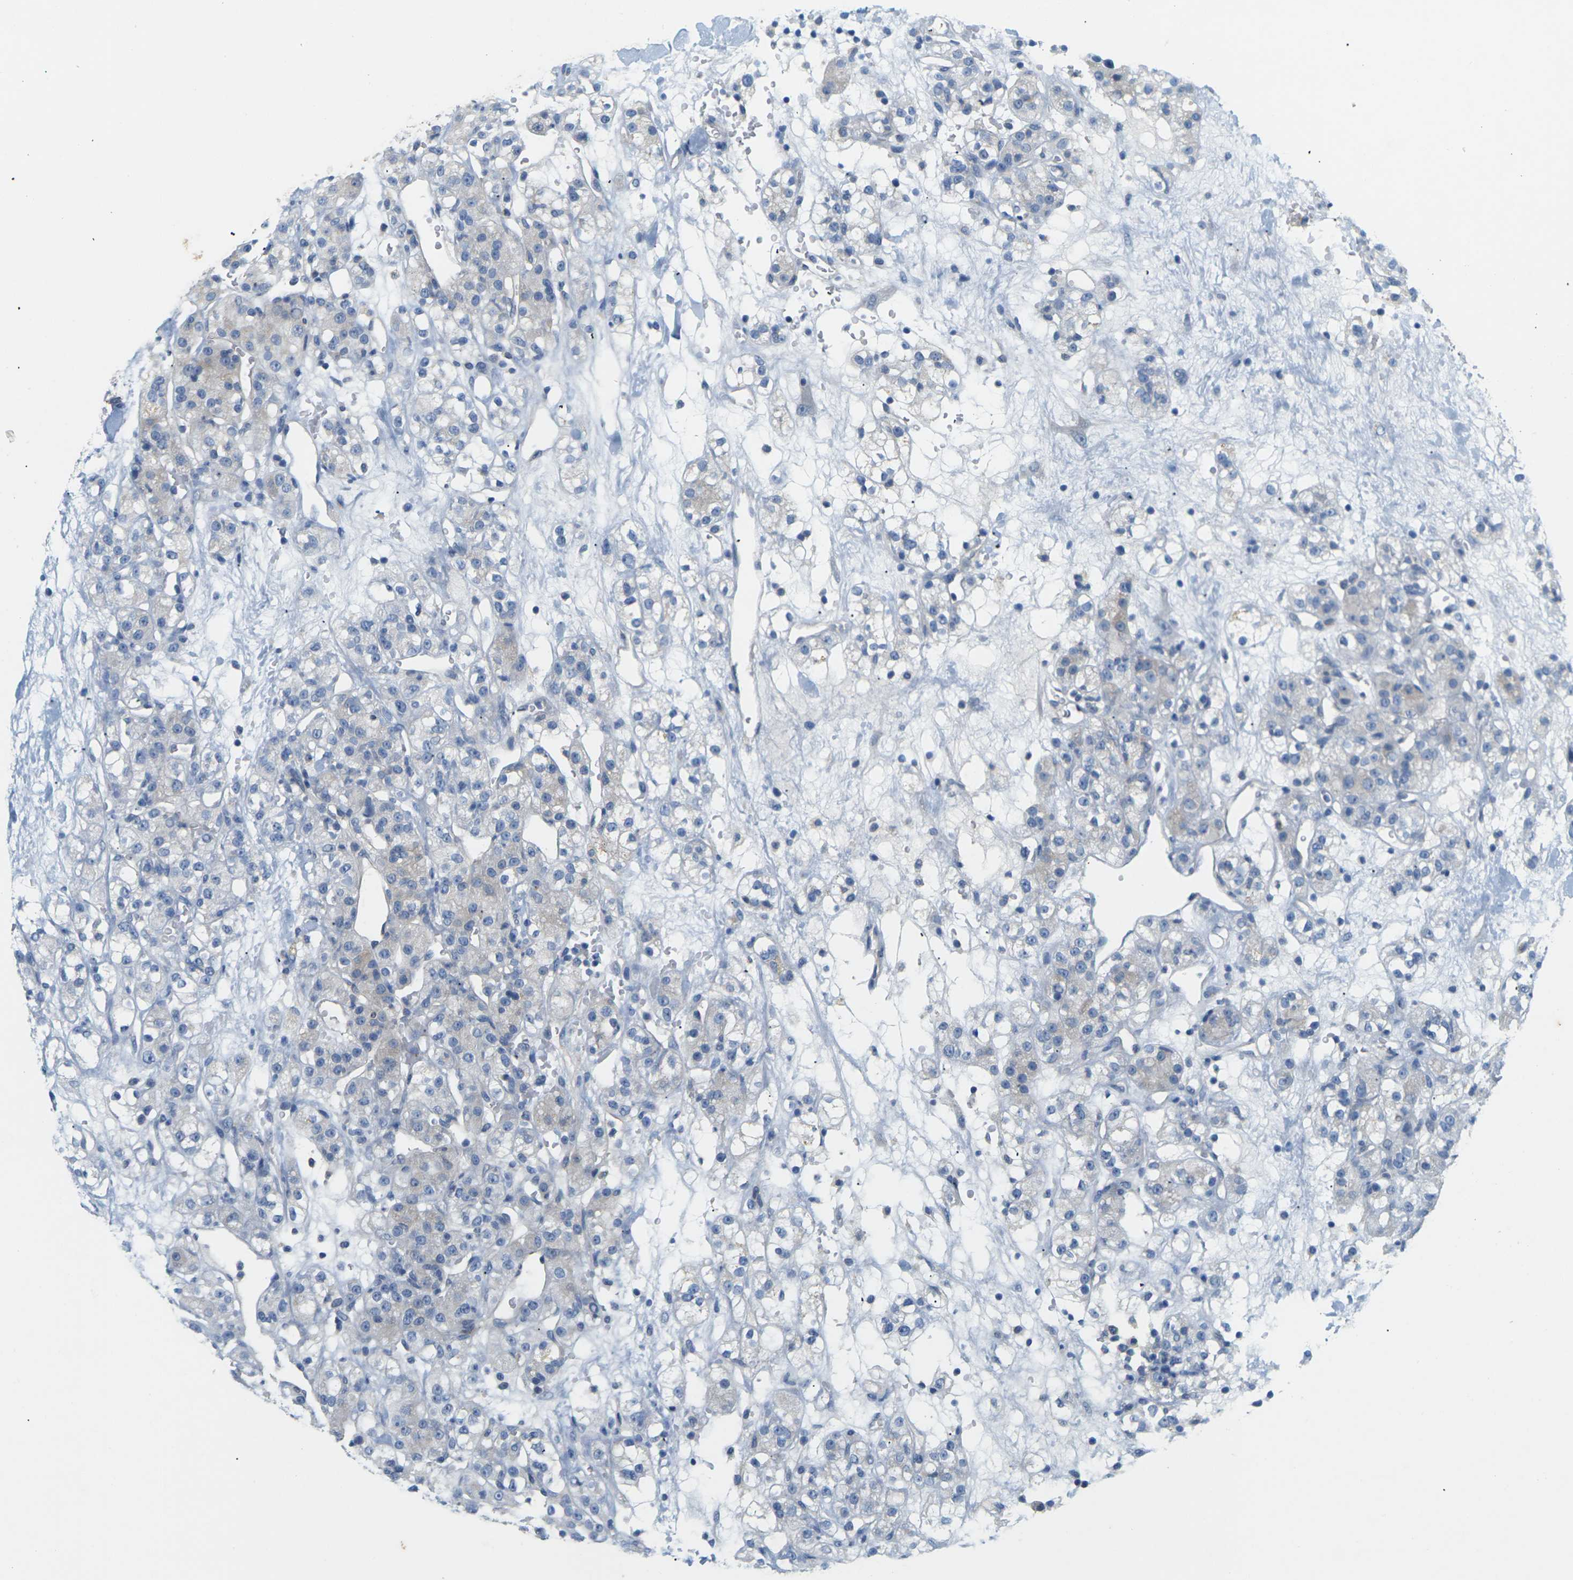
{"staining": {"intensity": "negative", "quantity": "none", "location": "none"}, "tissue": "renal cancer", "cell_type": "Tumor cells", "image_type": "cancer", "snomed": [{"axis": "morphology", "description": "Normal tissue, NOS"}, {"axis": "morphology", "description": "Adenocarcinoma, NOS"}, {"axis": "topography", "description": "Kidney"}], "caption": "DAB (3,3'-diaminobenzidine) immunohistochemical staining of renal cancer displays no significant positivity in tumor cells.", "gene": "ITGA5", "patient": {"sex": "male", "age": 61}}